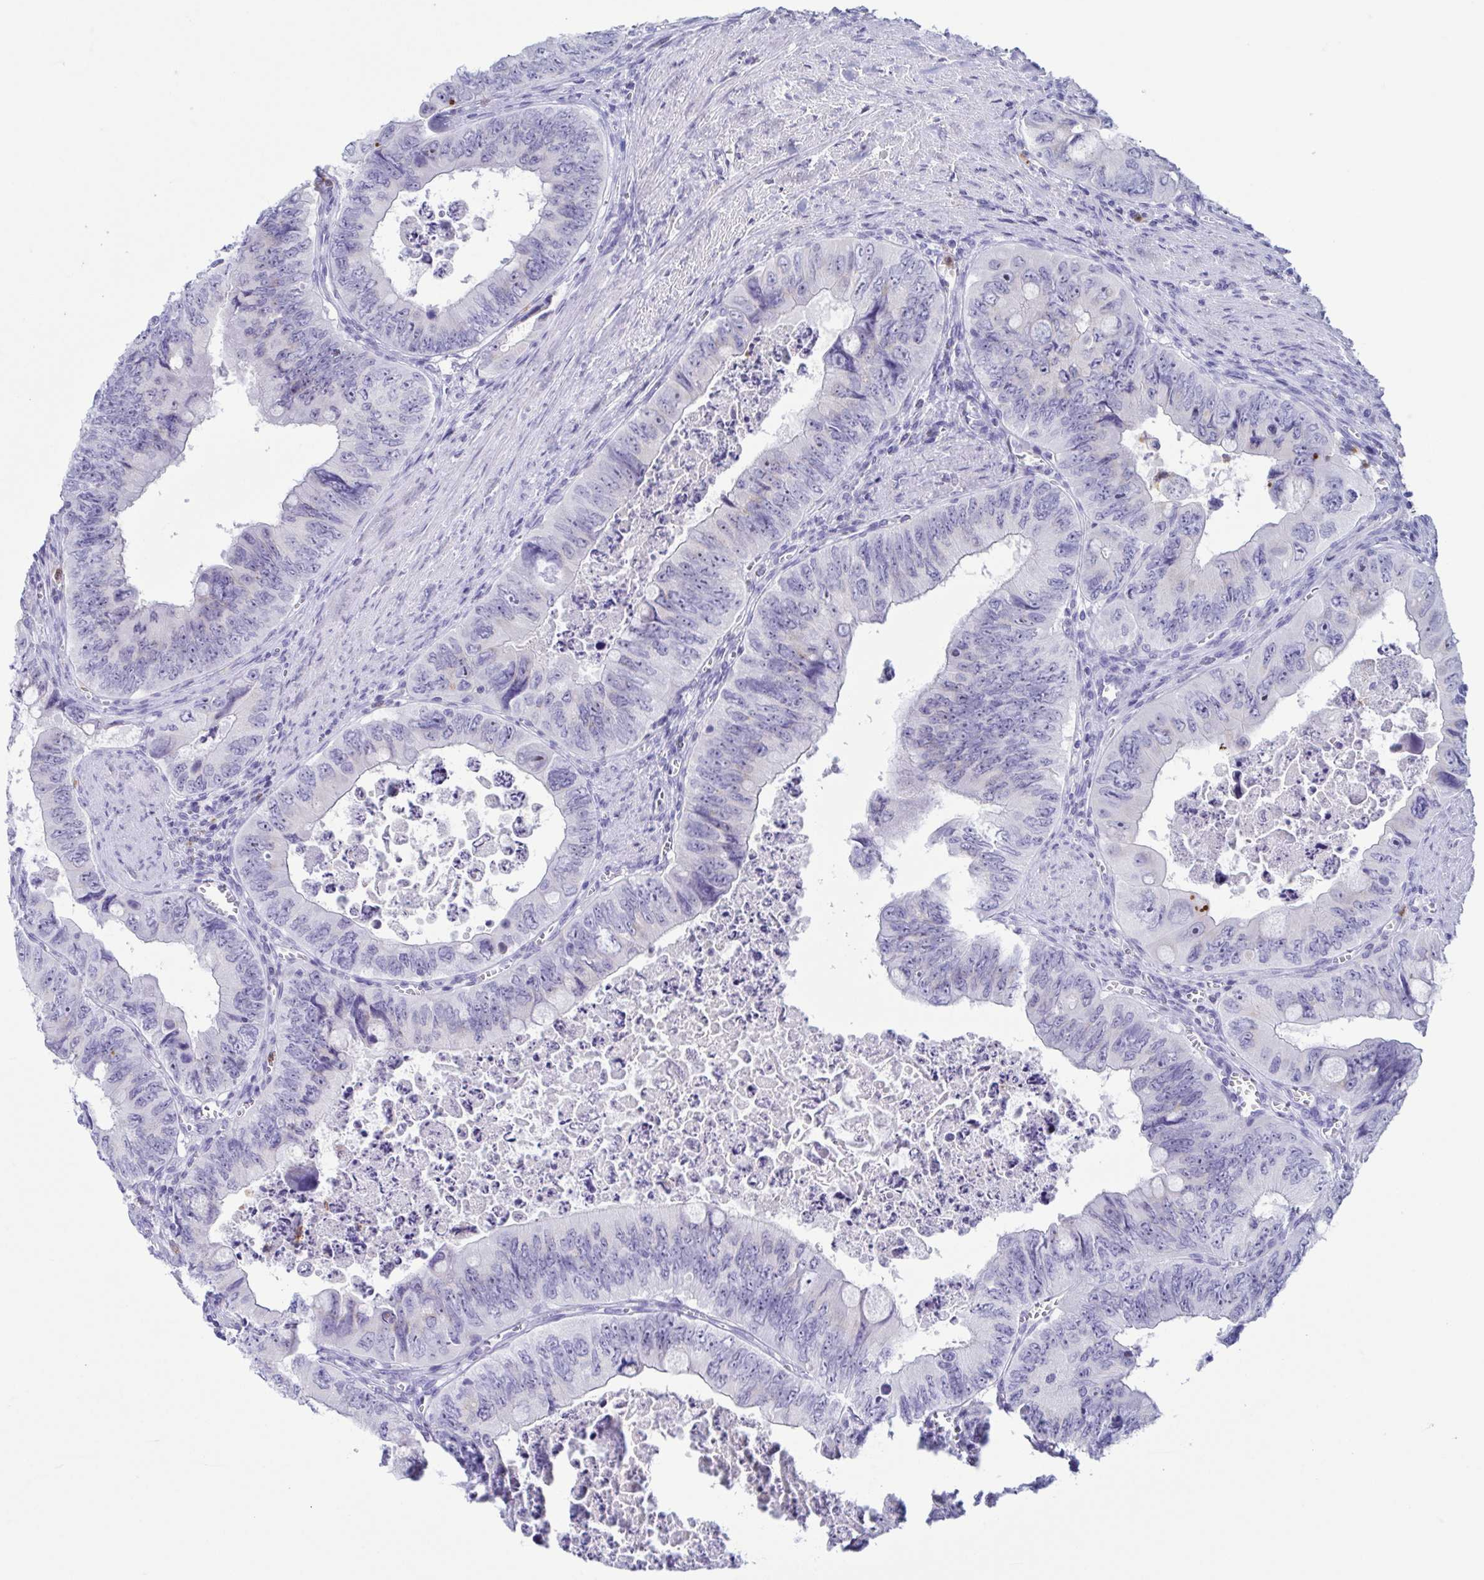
{"staining": {"intensity": "negative", "quantity": "none", "location": "none"}, "tissue": "colorectal cancer", "cell_type": "Tumor cells", "image_type": "cancer", "snomed": [{"axis": "morphology", "description": "Adenocarcinoma, NOS"}, {"axis": "topography", "description": "Colon"}], "caption": "Histopathology image shows no protein staining in tumor cells of colorectal cancer (adenocarcinoma) tissue.", "gene": "AZU1", "patient": {"sex": "female", "age": 84}}